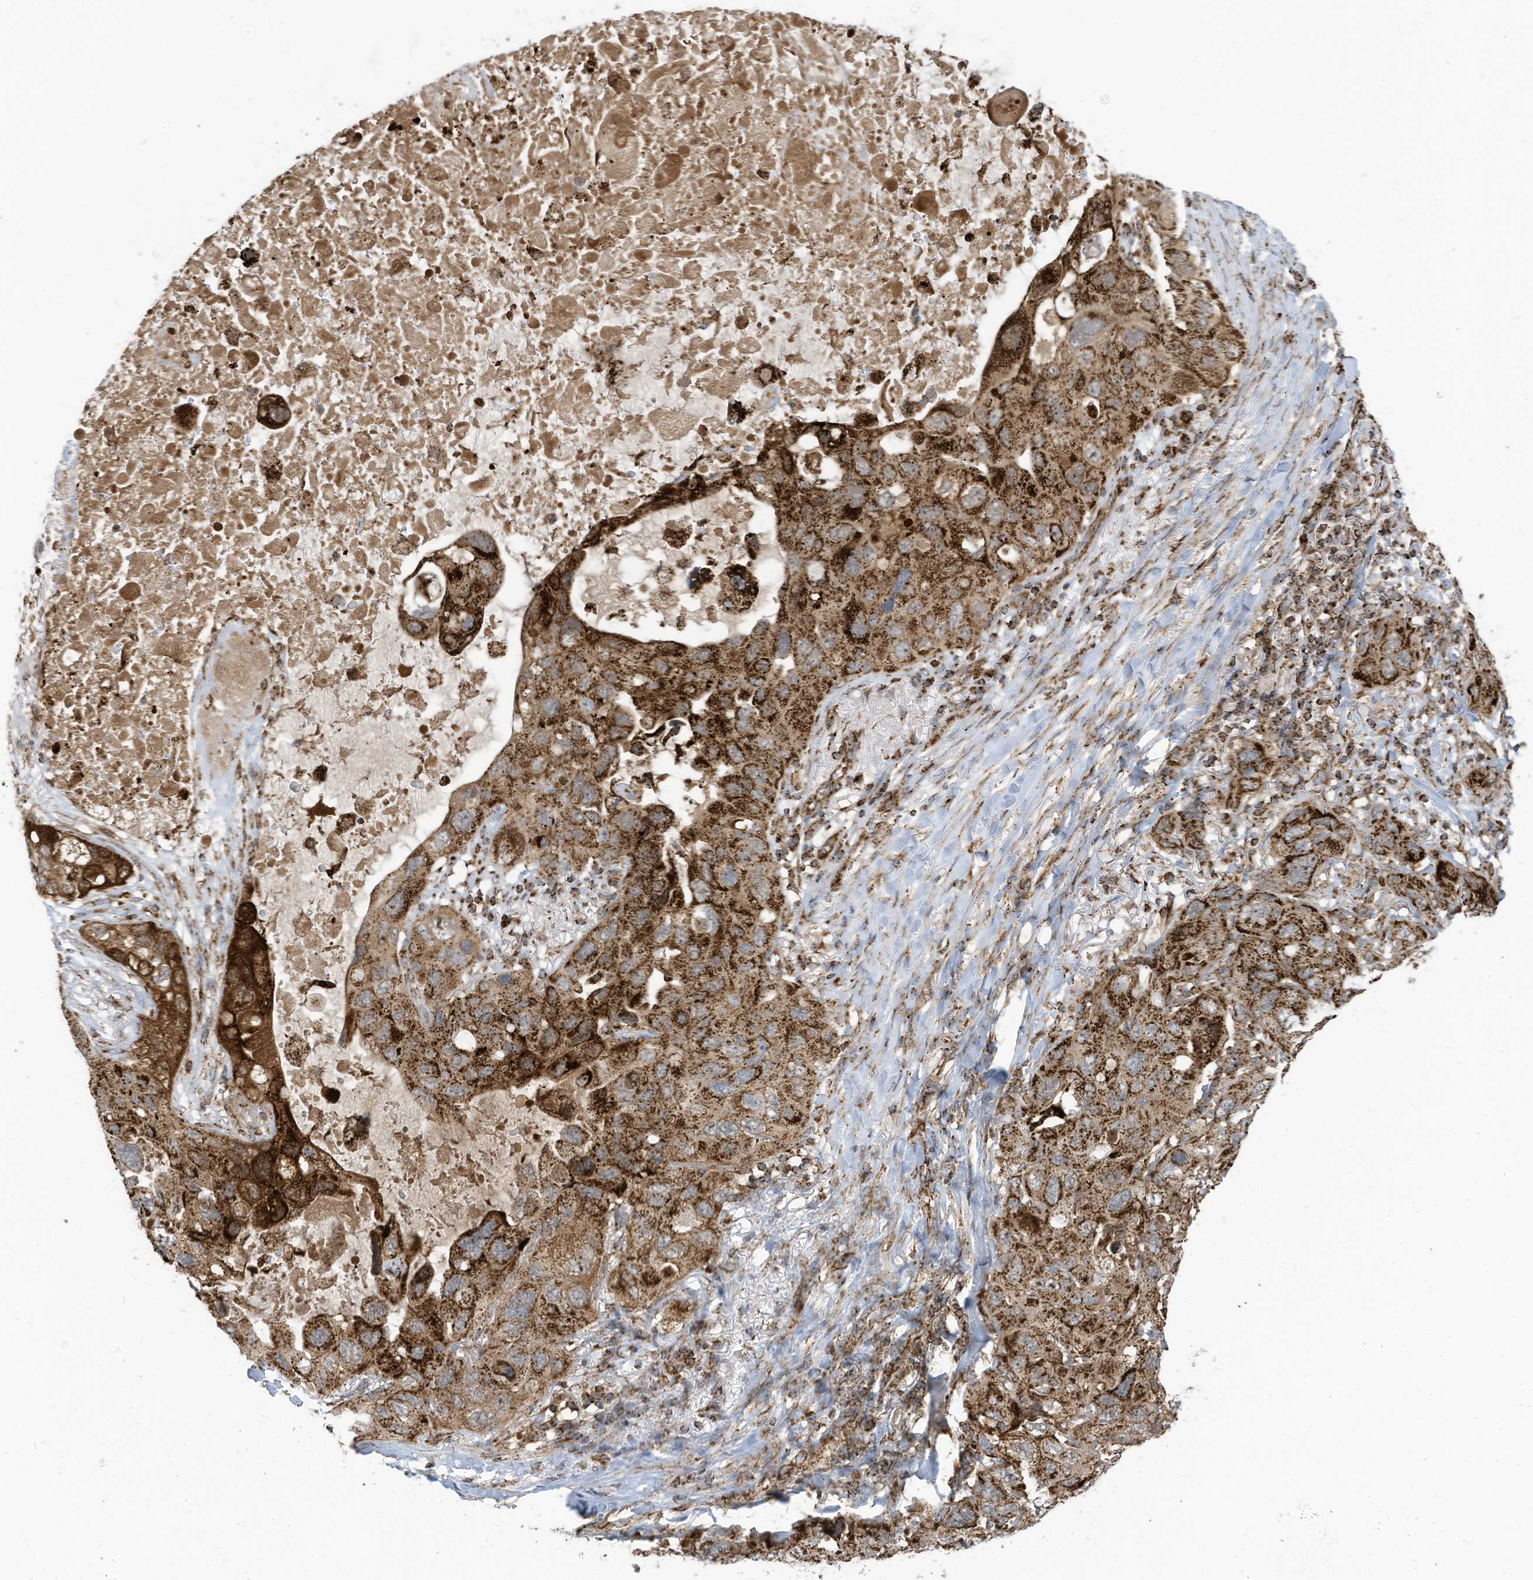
{"staining": {"intensity": "strong", "quantity": ">75%", "location": "cytoplasmic/membranous"}, "tissue": "lung cancer", "cell_type": "Tumor cells", "image_type": "cancer", "snomed": [{"axis": "morphology", "description": "Squamous cell carcinoma, NOS"}, {"axis": "topography", "description": "Lung"}], "caption": "IHC photomicrograph of human squamous cell carcinoma (lung) stained for a protein (brown), which demonstrates high levels of strong cytoplasmic/membranous staining in about >75% of tumor cells.", "gene": "COX10", "patient": {"sex": "female", "age": 73}}